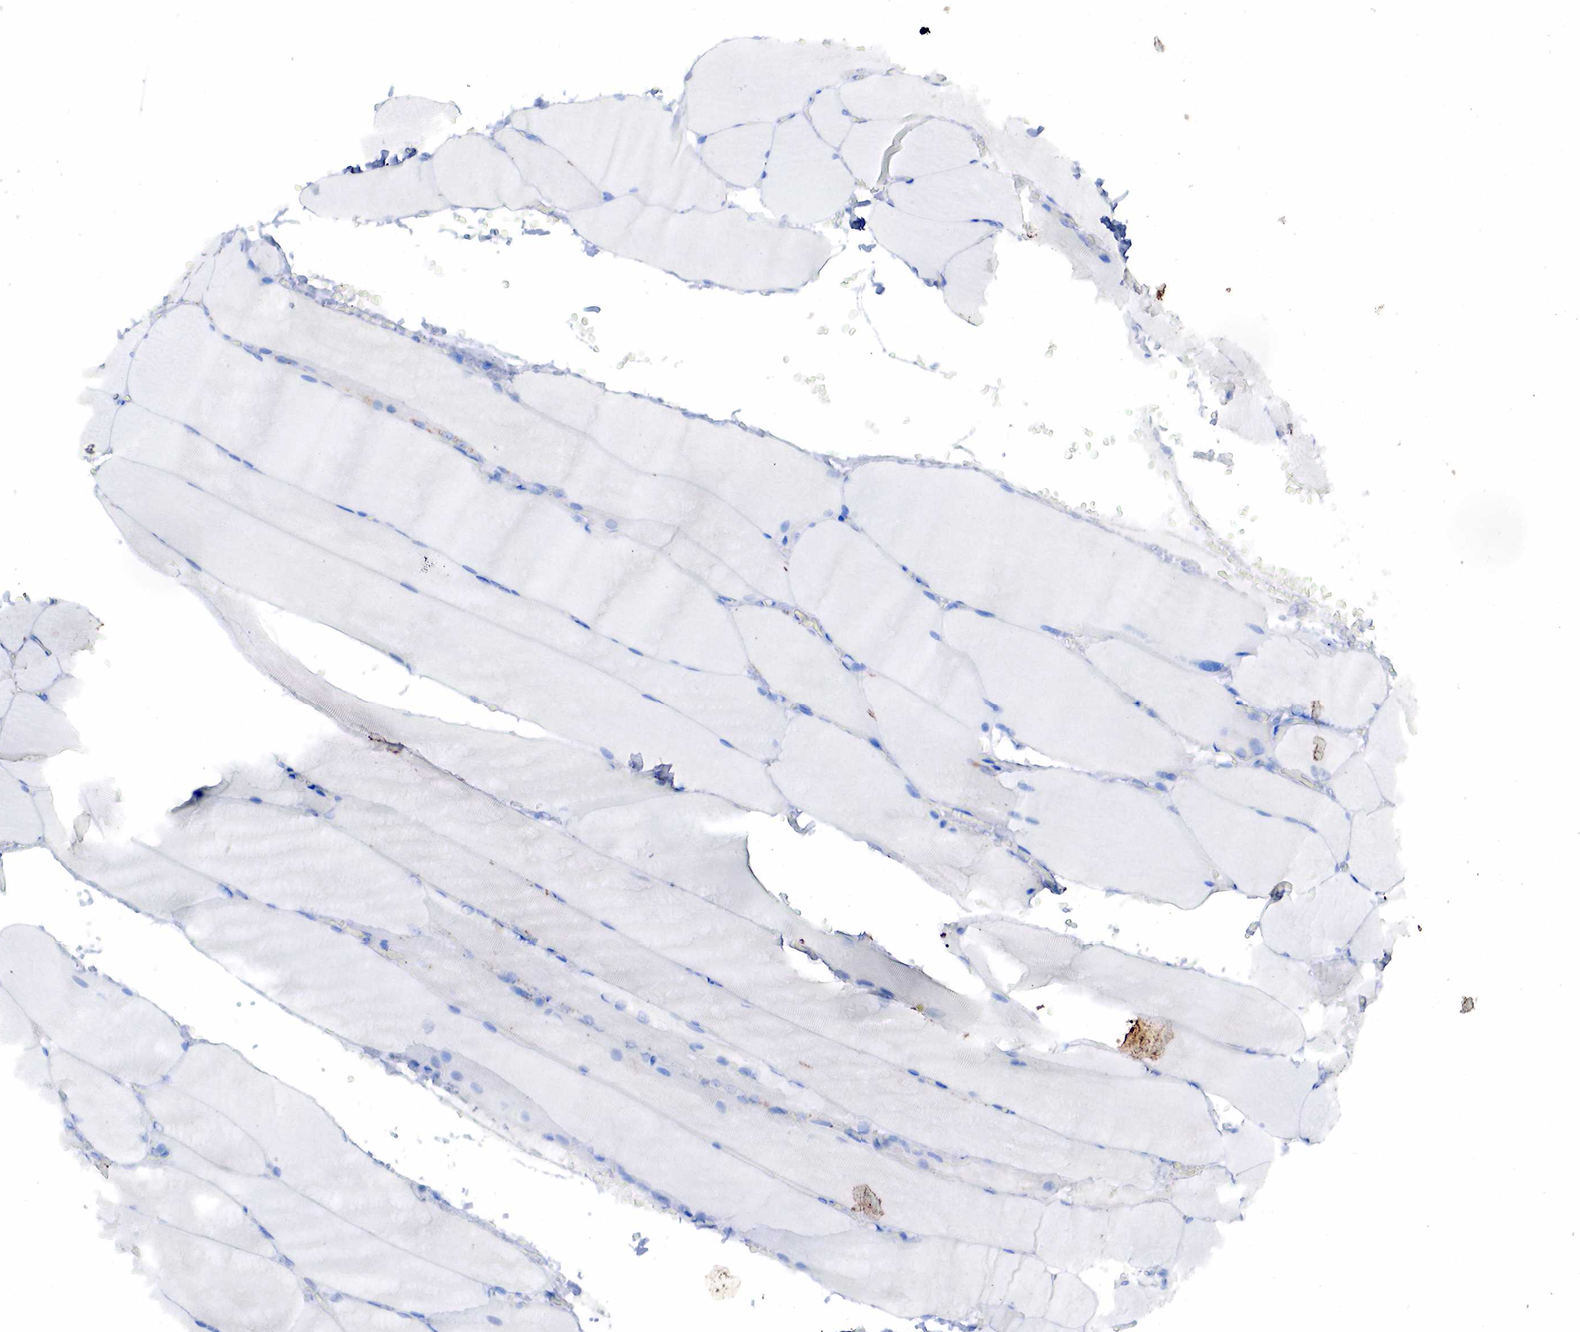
{"staining": {"intensity": "negative", "quantity": "none", "location": "none"}, "tissue": "skeletal muscle", "cell_type": "Myocytes", "image_type": "normal", "snomed": [{"axis": "morphology", "description": "Normal tissue, NOS"}, {"axis": "topography", "description": "Skeletal muscle"}], "caption": "The histopathology image exhibits no staining of myocytes in benign skeletal muscle. (Immunohistochemistry (ihc), brightfield microscopy, high magnification).", "gene": "PGR", "patient": {"sex": "male", "age": 71}}